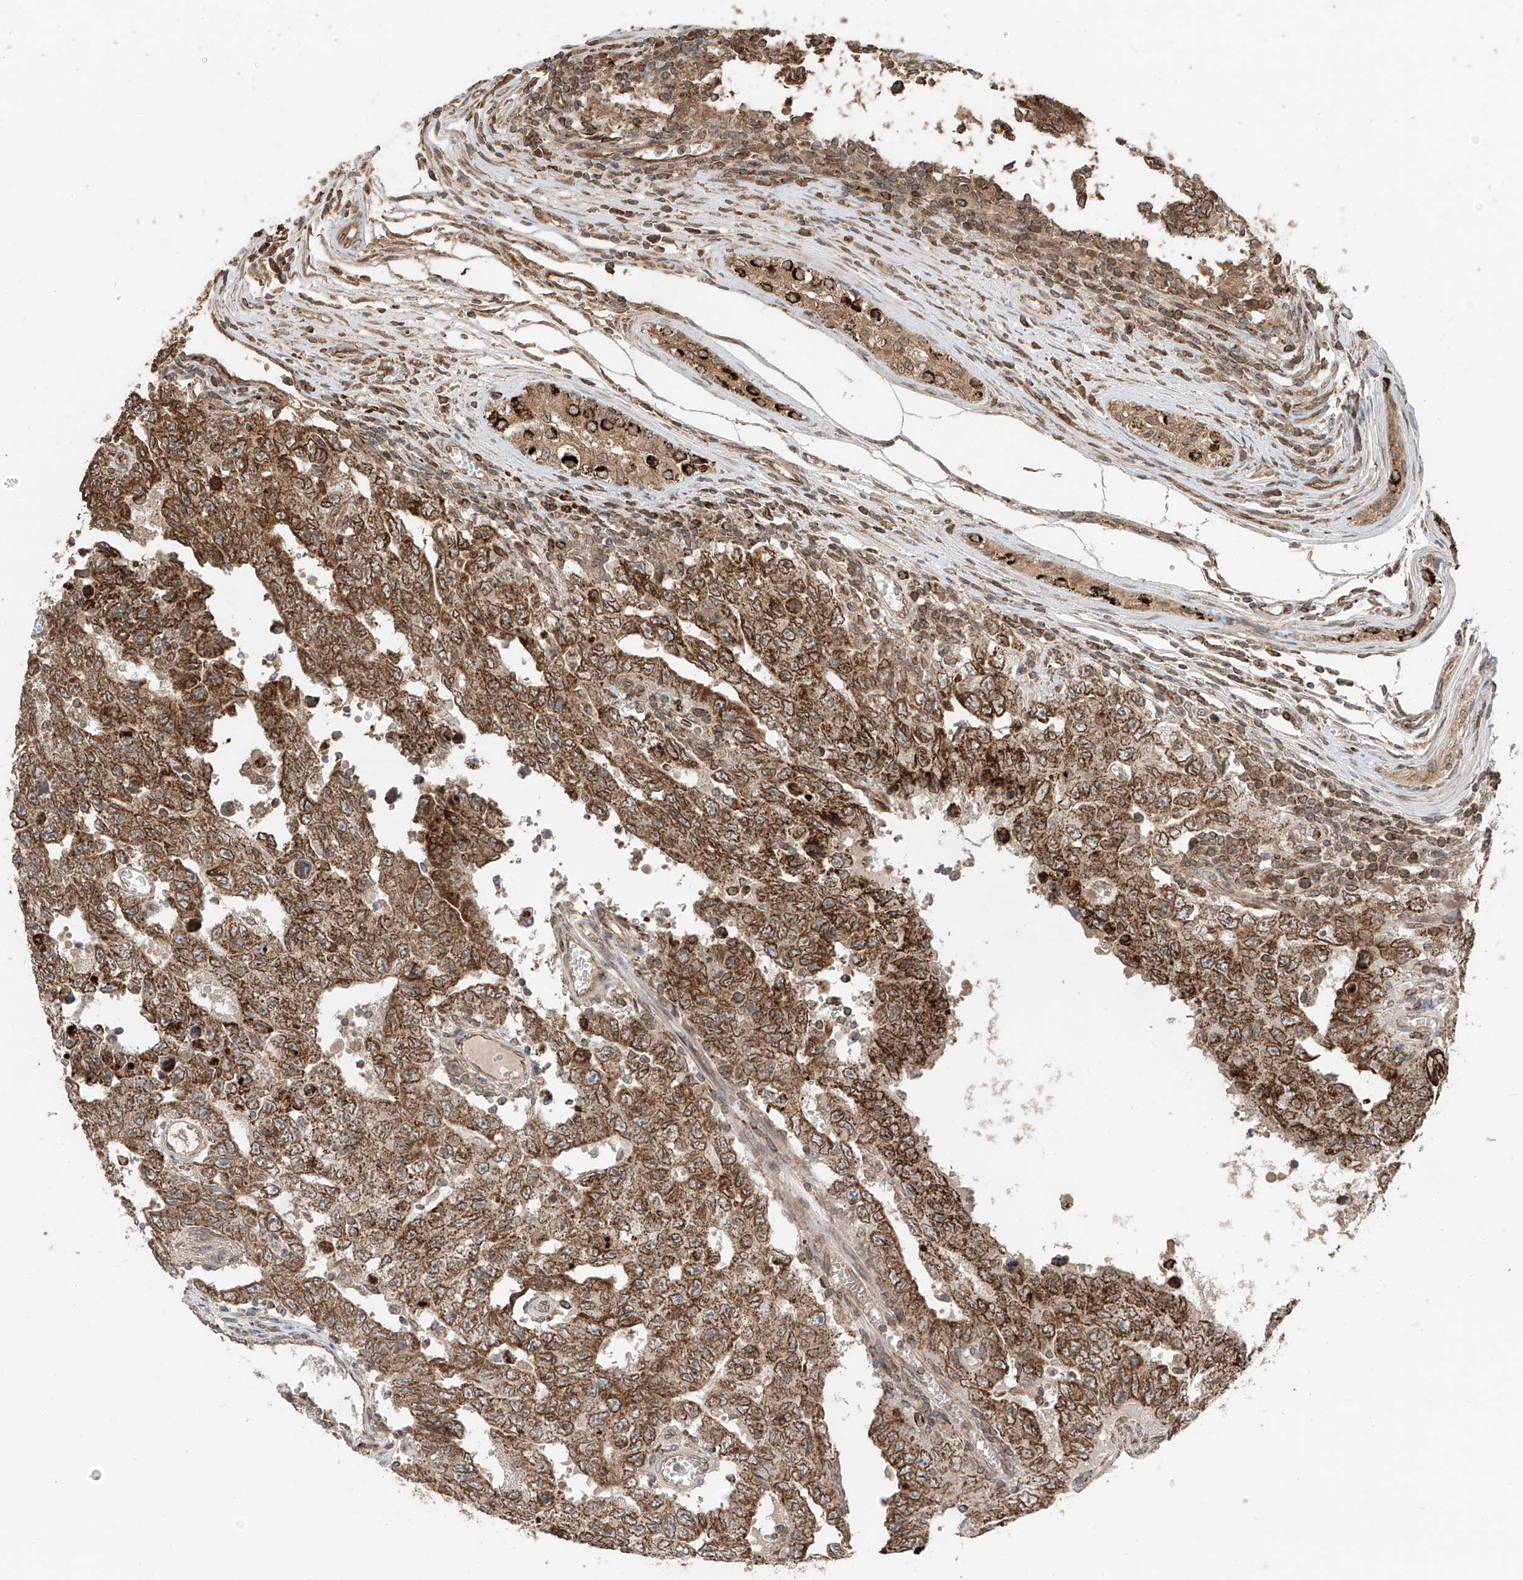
{"staining": {"intensity": "strong", "quantity": ">75%", "location": "cytoplasmic/membranous,nuclear"}, "tissue": "testis cancer", "cell_type": "Tumor cells", "image_type": "cancer", "snomed": [{"axis": "morphology", "description": "Carcinoma, Embryonal, NOS"}, {"axis": "topography", "description": "Testis"}], "caption": "A brown stain highlights strong cytoplasmic/membranous and nuclear staining of a protein in human testis cancer tumor cells.", "gene": "AHCTF1", "patient": {"sex": "male", "age": 26}}